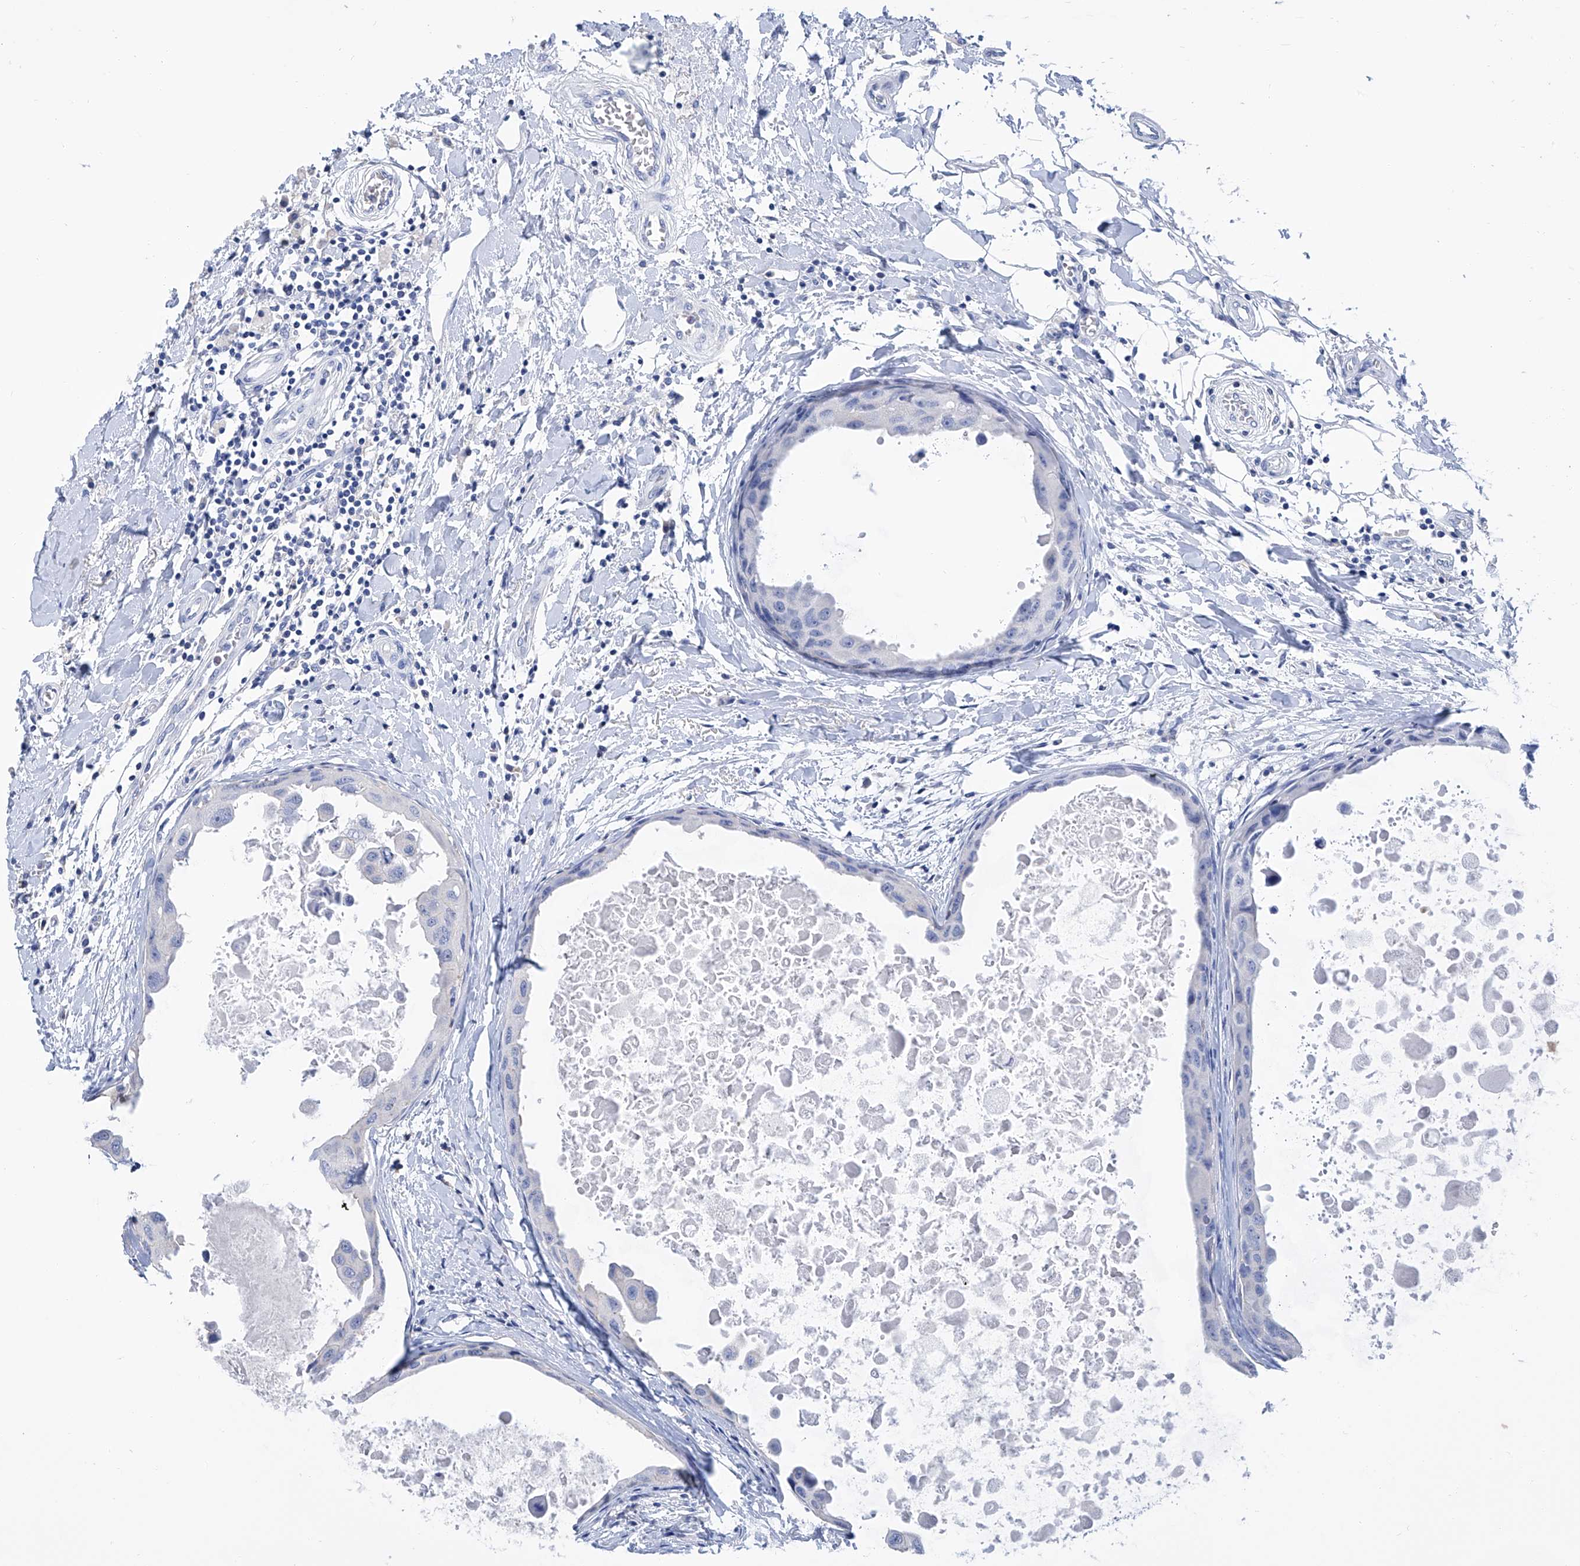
{"staining": {"intensity": "negative", "quantity": "none", "location": "none"}, "tissue": "breast cancer", "cell_type": "Tumor cells", "image_type": "cancer", "snomed": [{"axis": "morphology", "description": "Duct carcinoma"}, {"axis": "topography", "description": "Breast"}], "caption": "Tumor cells are negative for brown protein staining in breast cancer.", "gene": "GPT", "patient": {"sex": "female", "age": 27}}